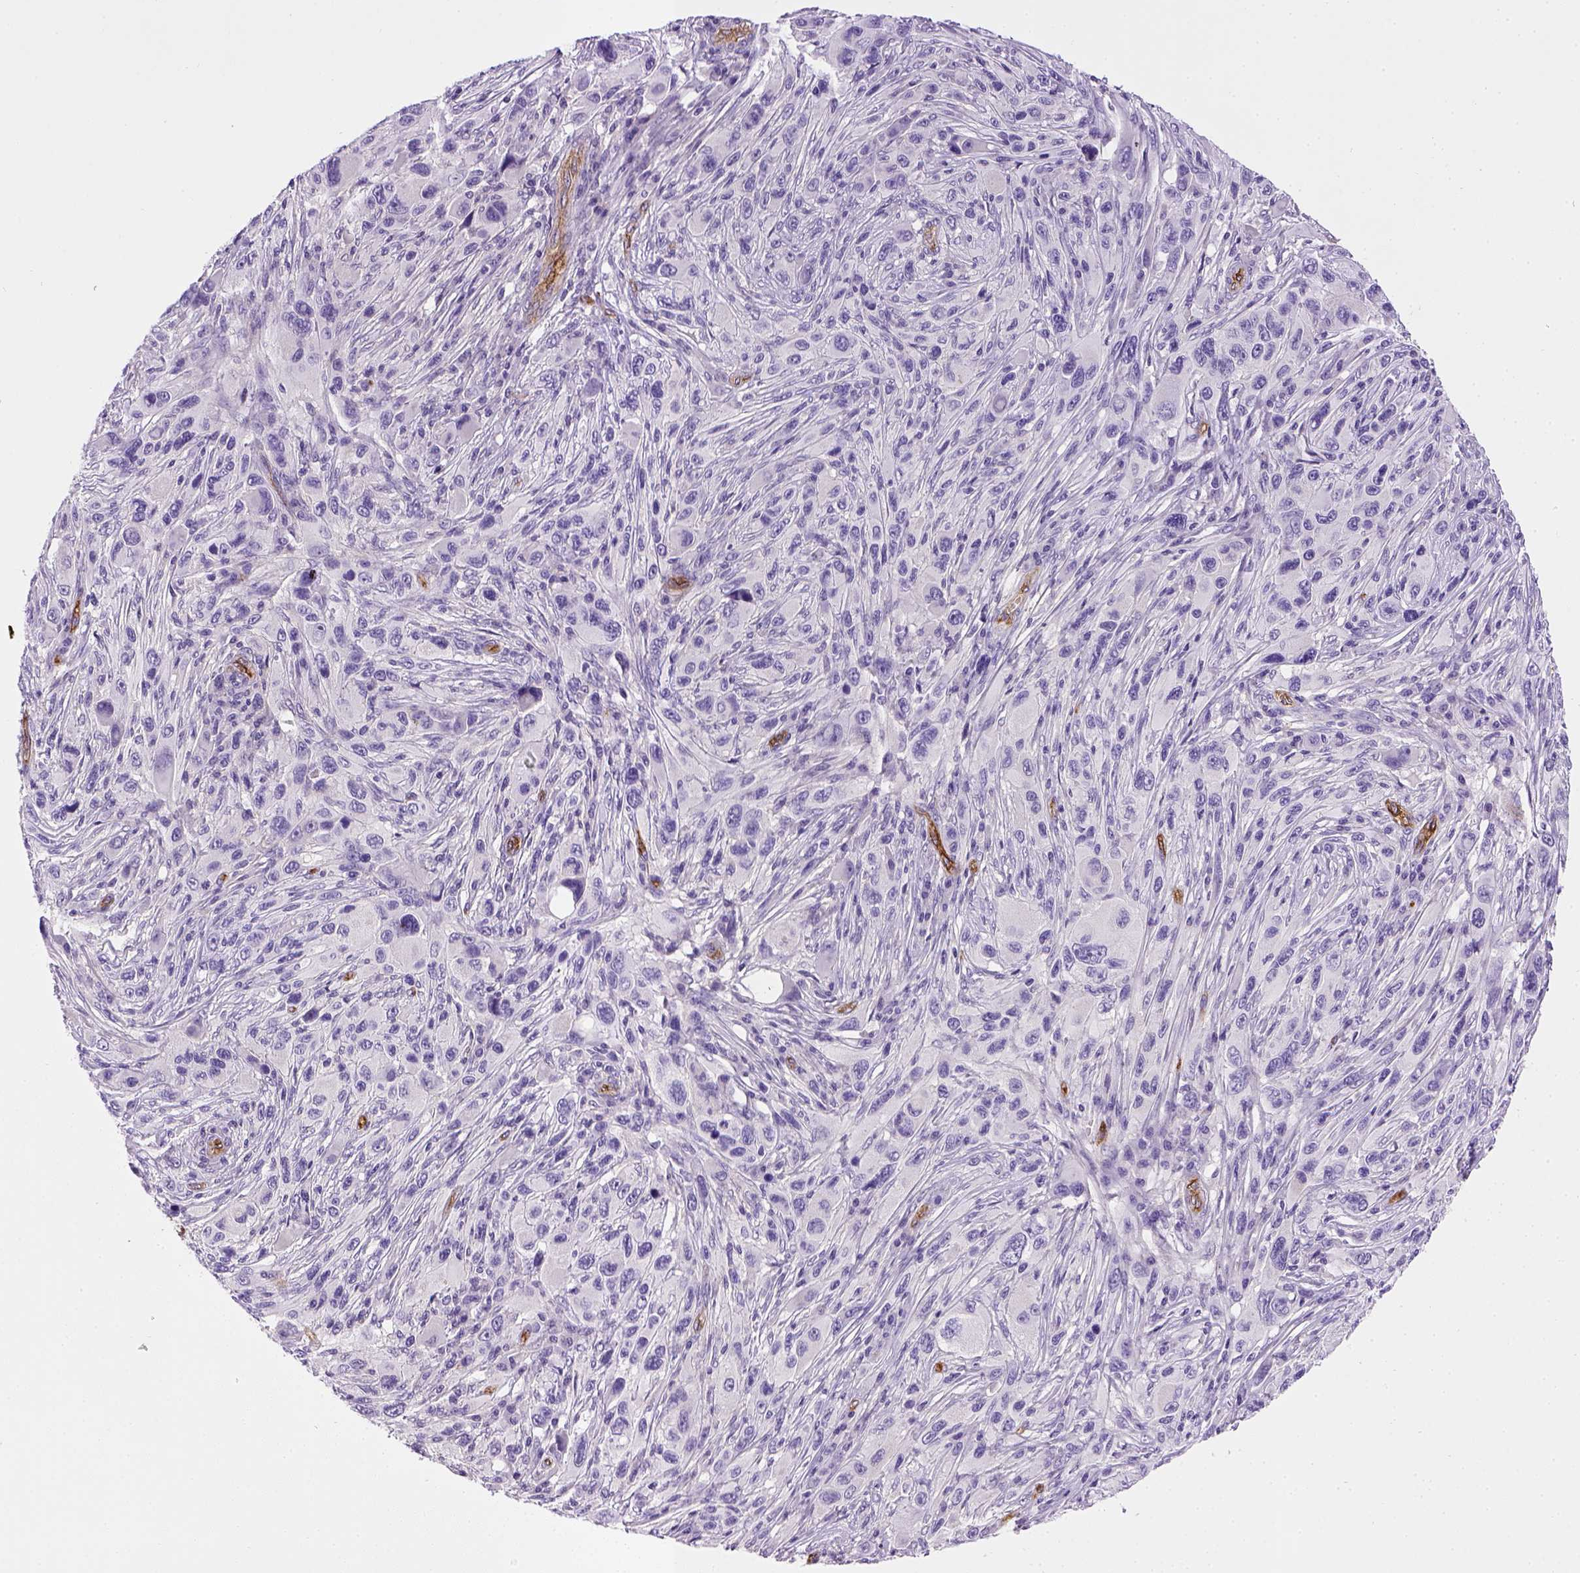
{"staining": {"intensity": "negative", "quantity": "none", "location": "none"}, "tissue": "melanoma", "cell_type": "Tumor cells", "image_type": "cancer", "snomed": [{"axis": "morphology", "description": "Malignant melanoma, NOS"}, {"axis": "topography", "description": "Skin"}], "caption": "Immunohistochemistry (IHC) photomicrograph of neoplastic tissue: melanoma stained with DAB (3,3'-diaminobenzidine) reveals no significant protein positivity in tumor cells. Brightfield microscopy of immunohistochemistry stained with DAB (brown) and hematoxylin (blue), captured at high magnification.", "gene": "ENG", "patient": {"sex": "male", "age": 53}}